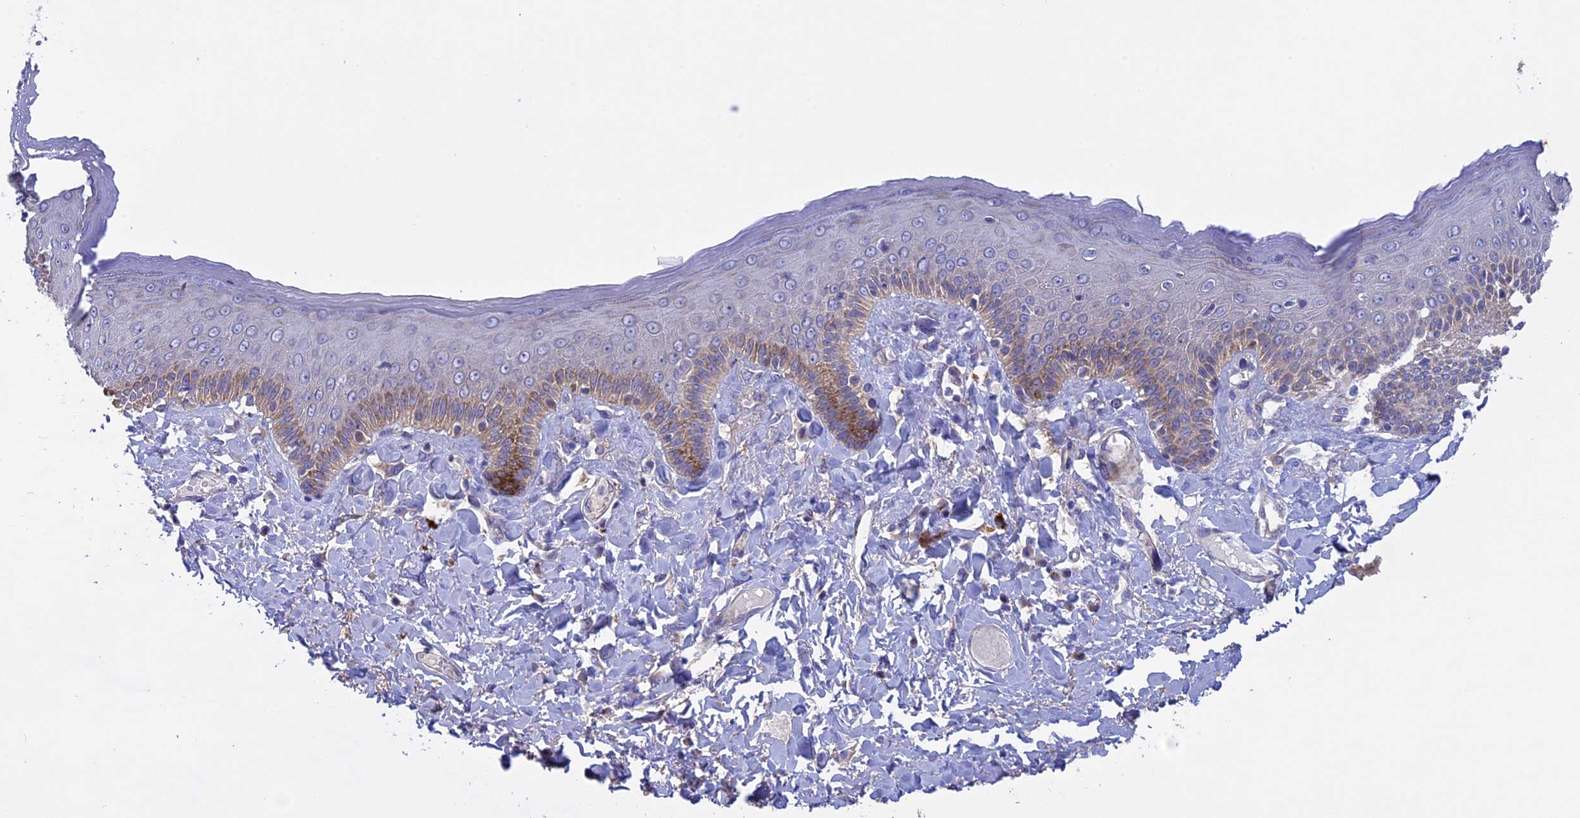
{"staining": {"intensity": "moderate", "quantity": "25%-75%", "location": "cytoplasmic/membranous"}, "tissue": "skin", "cell_type": "Epidermal cells", "image_type": "normal", "snomed": [{"axis": "morphology", "description": "Normal tissue, NOS"}, {"axis": "topography", "description": "Anal"}], "caption": "A medium amount of moderate cytoplasmic/membranous positivity is seen in approximately 25%-75% of epidermal cells in unremarkable skin. Nuclei are stained in blue.", "gene": "ETFDH", "patient": {"sex": "male", "age": 69}}